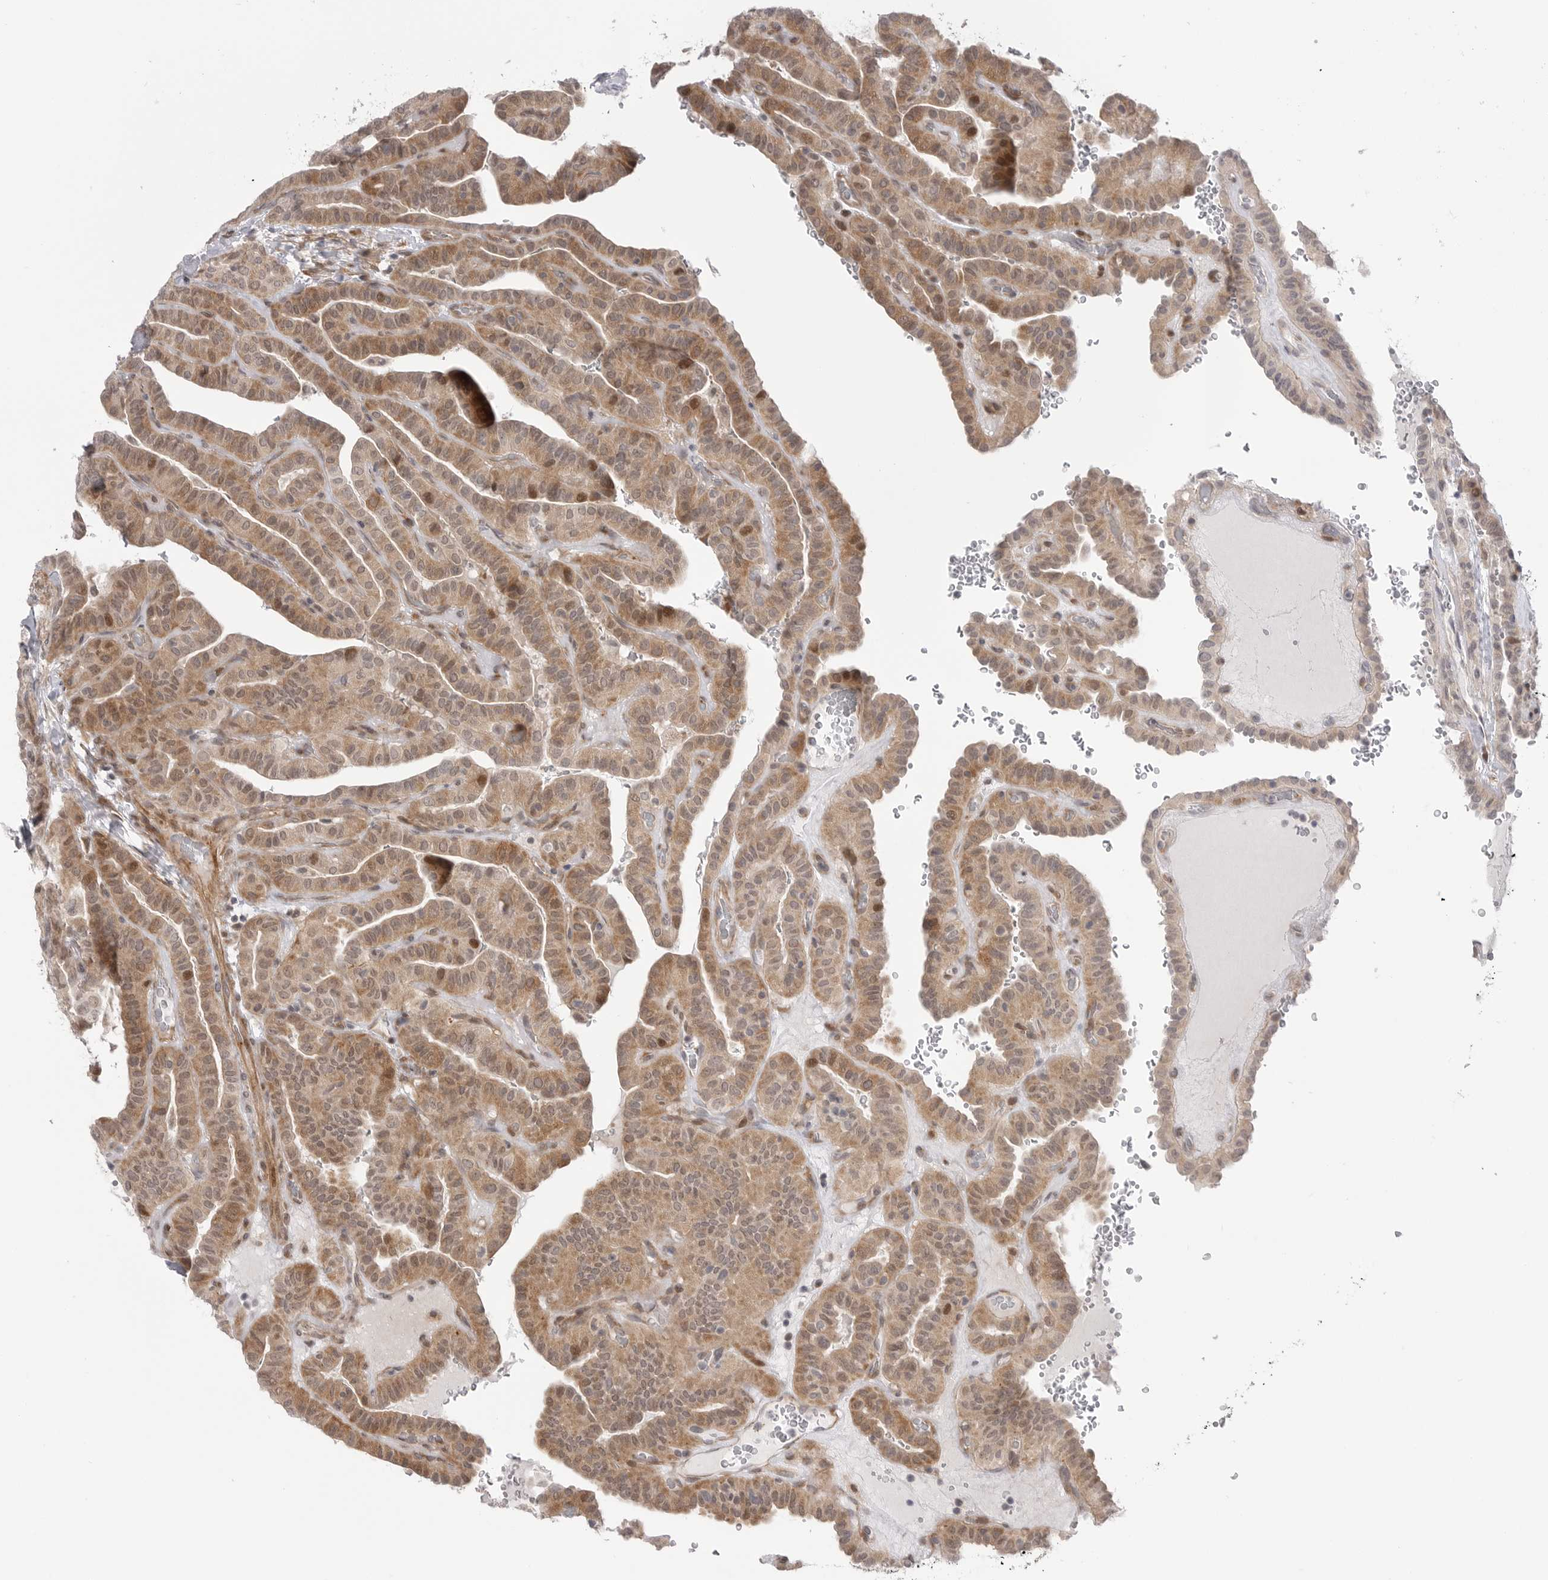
{"staining": {"intensity": "moderate", "quantity": ">75%", "location": "cytoplasmic/membranous,nuclear"}, "tissue": "thyroid cancer", "cell_type": "Tumor cells", "image_type": "cancer", "snomed": [{"axis": "morphology", "description": "Papillary adenocarcinoma, NOS"}, {"axis": "topography", "description": "Thyroid gland"}], "caption": "Moderate cytoplasmic/membranous and nuclear staining is present in about >75% of tumor cells in thyroid cancer (papillary adenocarcinoma). (Stains: DAB in brown, nuclei in blue, Microscopy: brightfield microscopy at high magnification).", "gene": "GGT6", "patient": {"sex": "male", "age": 77}}